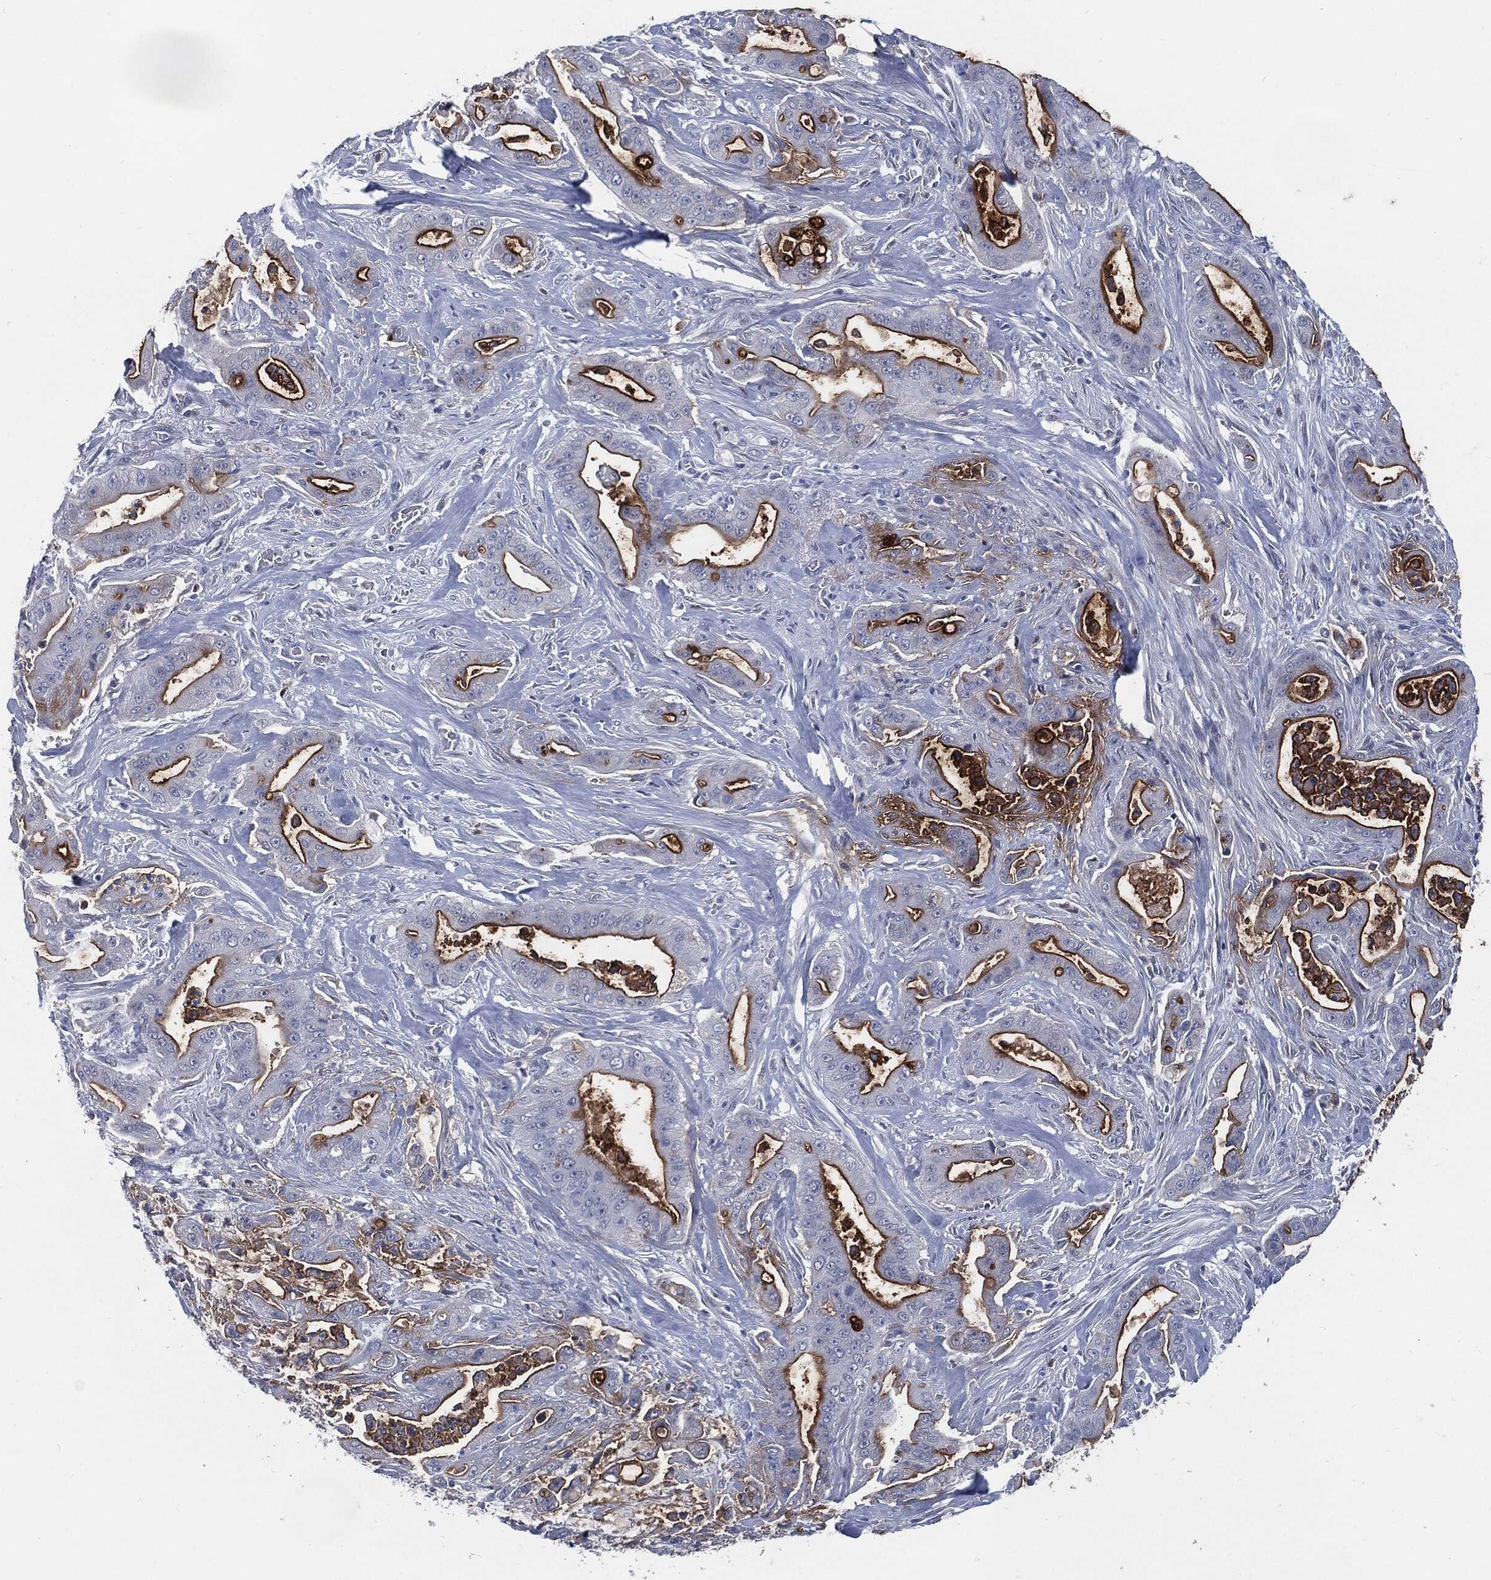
{"staining": {"intensity": "strong", "quantity": "25%-75%", "location": "cytoplasmic/membranous"}, "tissue": "pancreatic cancer", "cell_type": "Tumor cells", "image_type": "cancer", "snomed": [{"axis": "morphology", "description": "Normal tissue, NOS"}, {"axis": "morphology", "description": "Inflammation, NOS"}, {"axis": "morphology", "description": "Adenocarcinoma, NOS"}, {"axis": "topography", "description": "Pancreas"}], "caption": "Immunohistochemical staining of pancreatic cancer (adenocarcinoma) displays high levels of strong cytoplasmic/membranous positivity in about 25%-75% of tumor cells. The protein is shown in brown color, while the nuclei are stained blue.", "gene": "PROM1", "patient": {"sex": "male", "age": 57}}